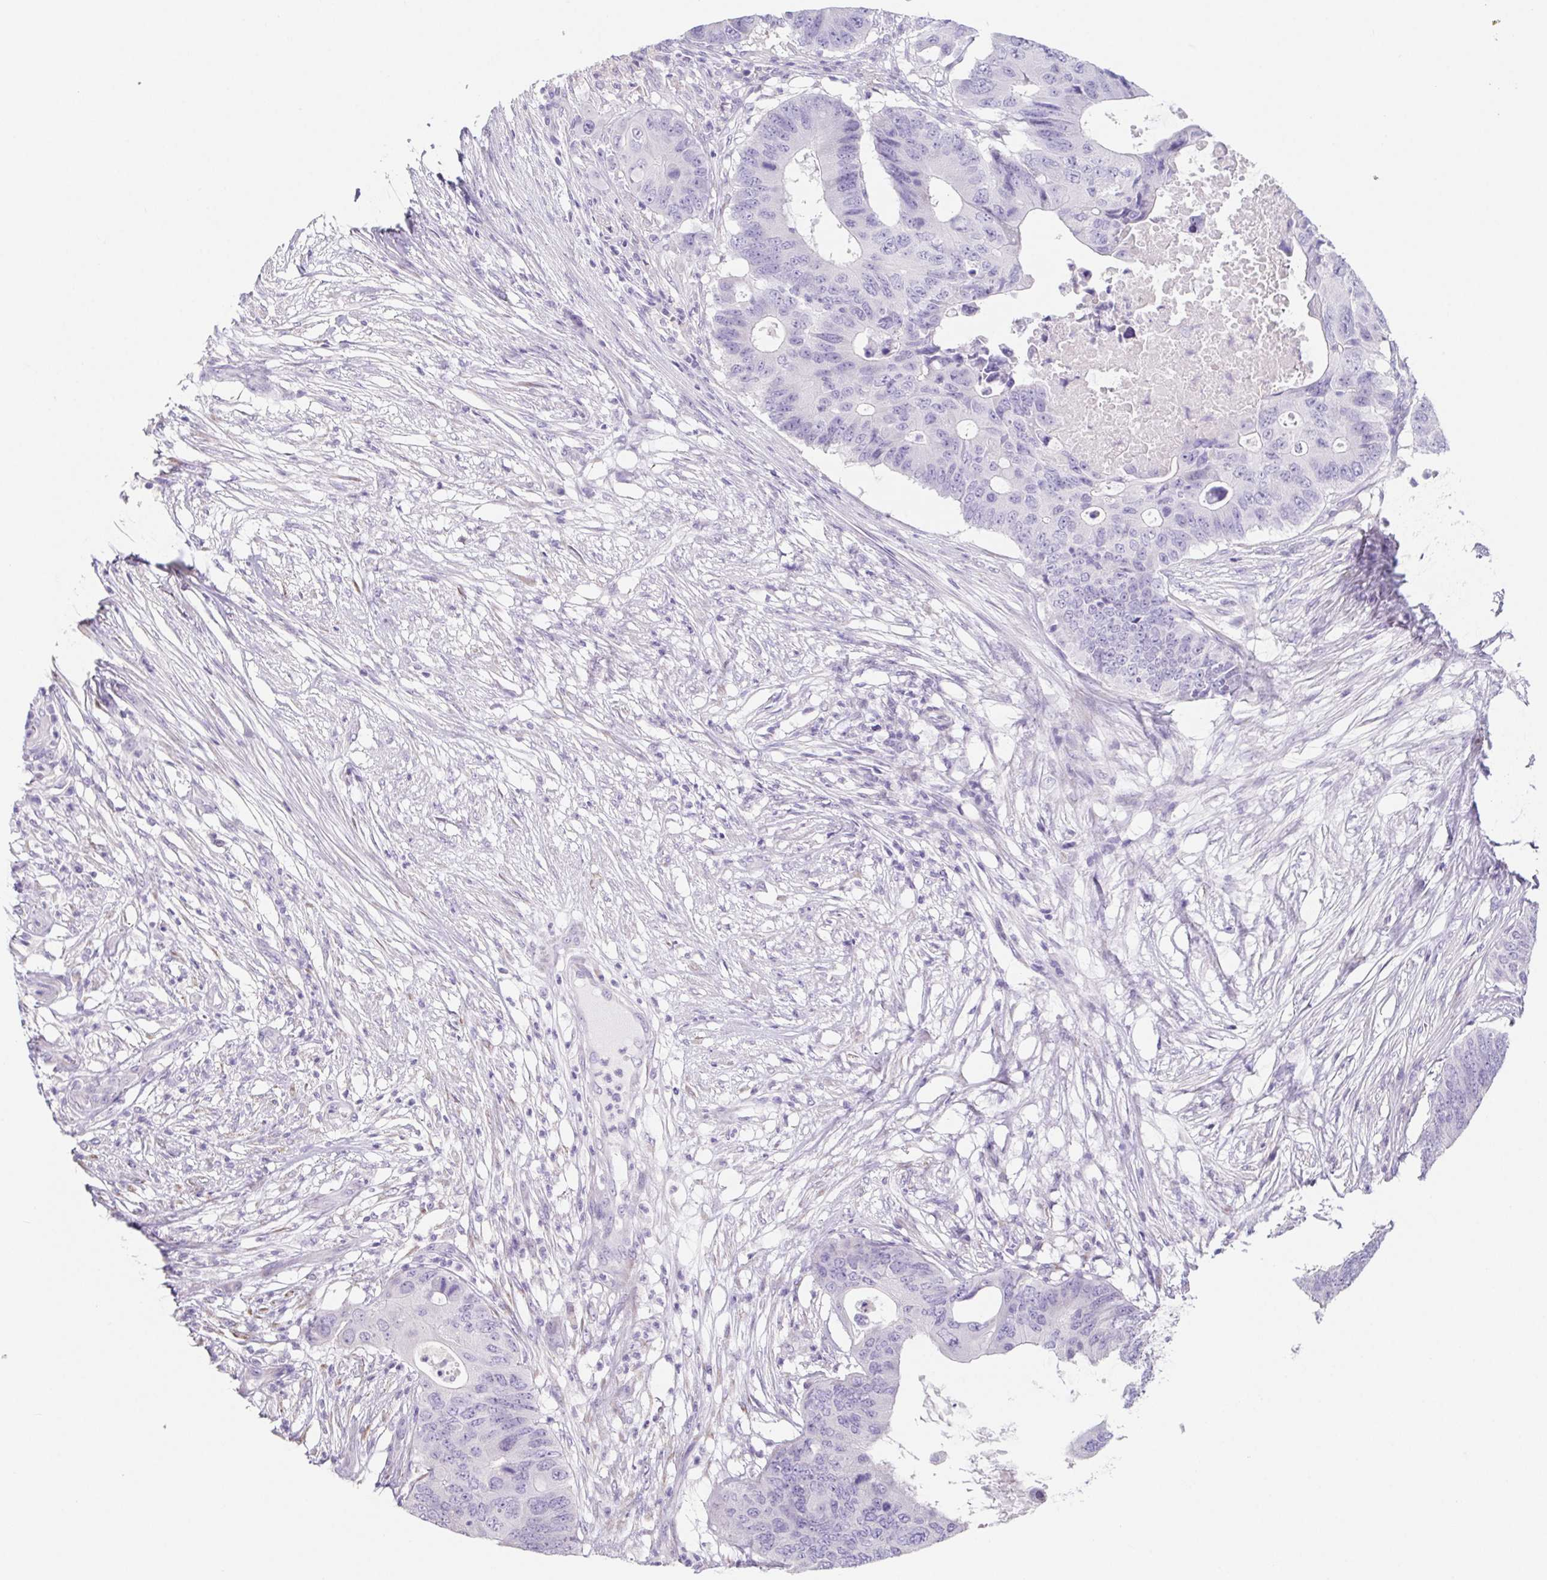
{"staining": {"intensity": "negative", "quantity": "none", "location": "none"}, "tissue": "colorectal cancer", "cell_type": "Tumor cells", "image_type": "cancer", "snomed": [{"axis": "morphology", "description": "Adenocarcinoma, NOS"}, {"axis": "topography", "description": "Colon"}], "caption": "An image of colorectal cancer (adenocarcinoma) stained for a protein shows no brown staining in tumor cells. (Brightfield microscopy of DAB (3,3'-diaminobenzidine) immunohistochemistry (IHC) at high magnification).", "gene": "HDGFL1", "patient": {"sex": "male", "age": 71}}